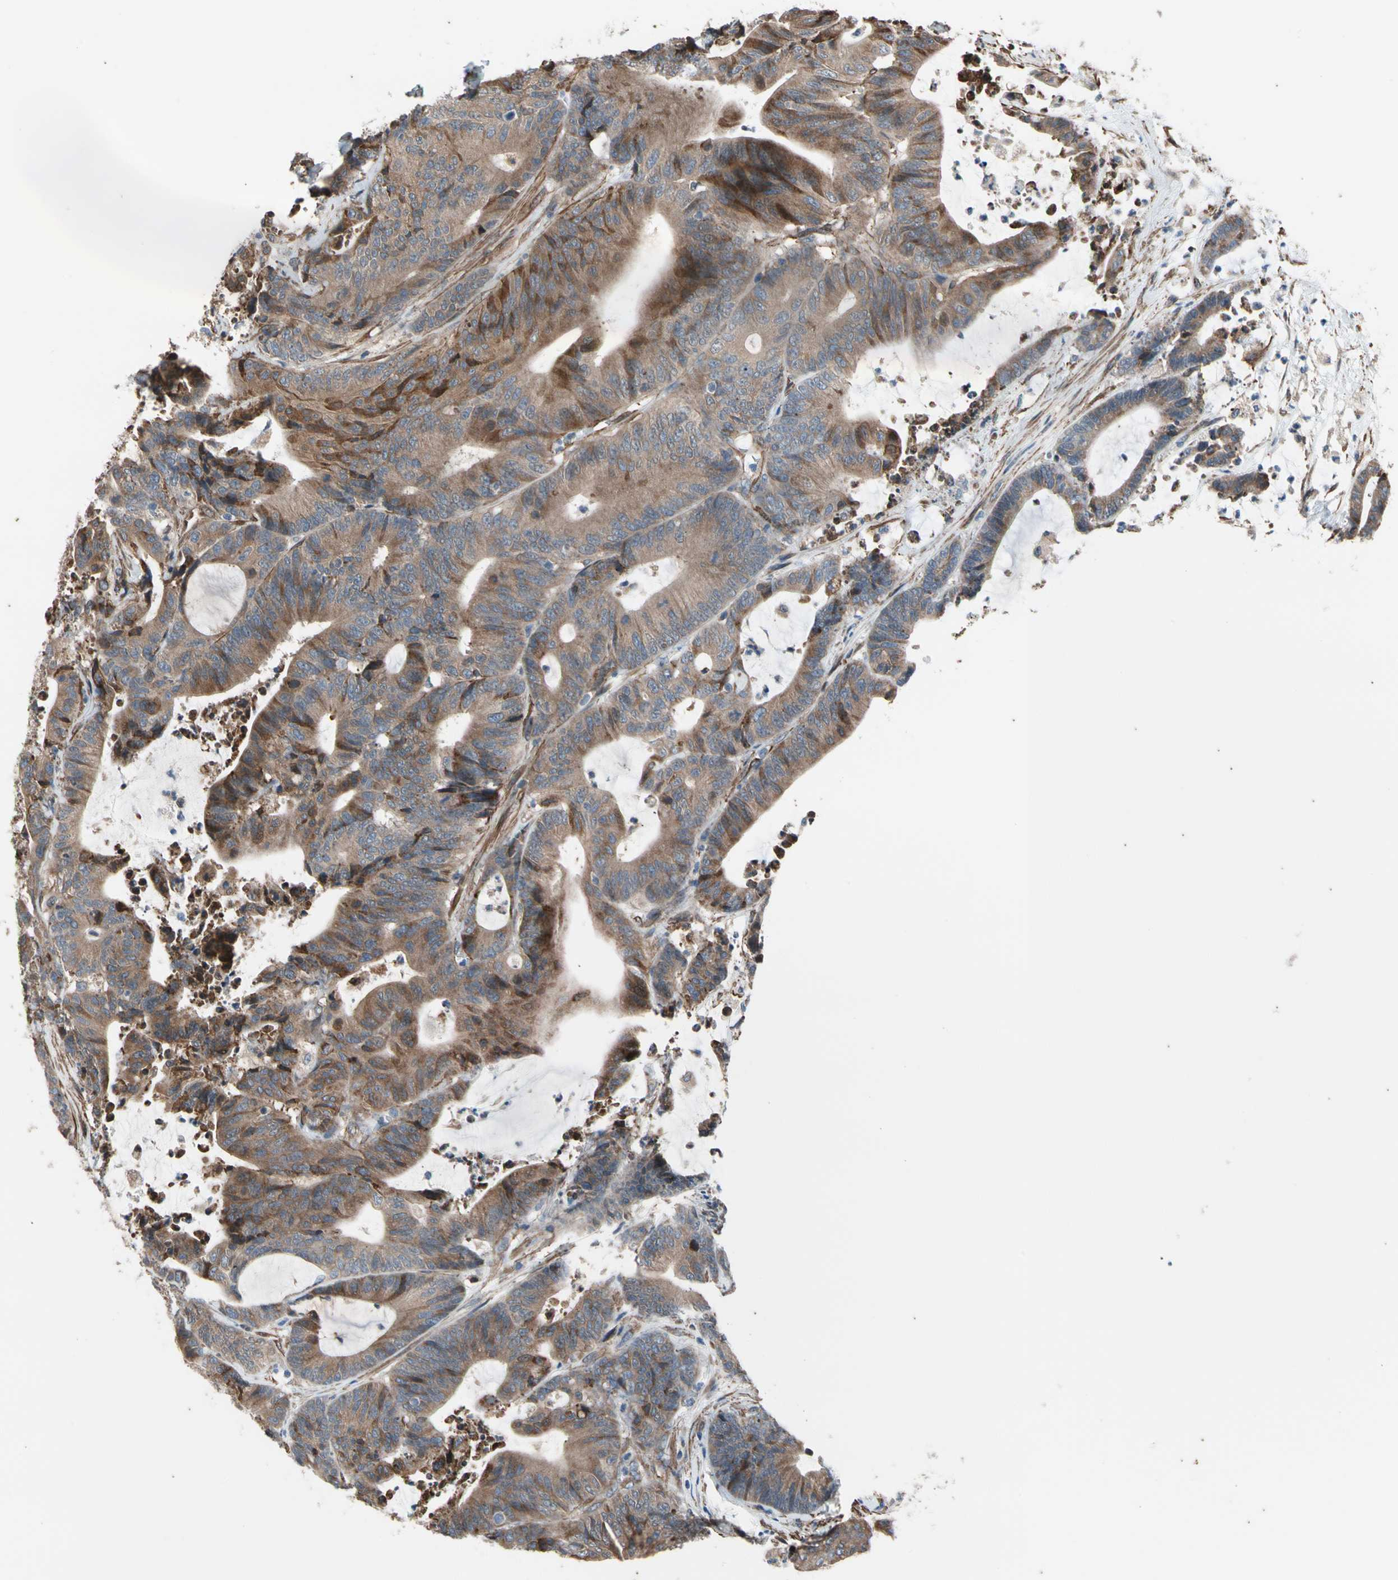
{"staining": {"intensity": "moderate", "quantity": ">75%", "location": "cytoplasmic/membranous"}, "tissue": "colorectal cancer", "cell_type": "Tumor cells", "image_type": "cancer", "snomed": [{"axis": "morphology", "description": "Adenocarcinoma, NOS"}, {"axis": "topography", "description": "Colon"}], "caption": "A brown stain shows moderate cytoplasmic/membranous expression of a protein in colorectal adenocarcinoma tumor cells. The staining is performed using DAB brown chromogen to label protein expression. The nuclei are counter-stained blue using hematoxylin.", "gene": "LIMK2", "patient": {"sex": "female", "age": 84}}